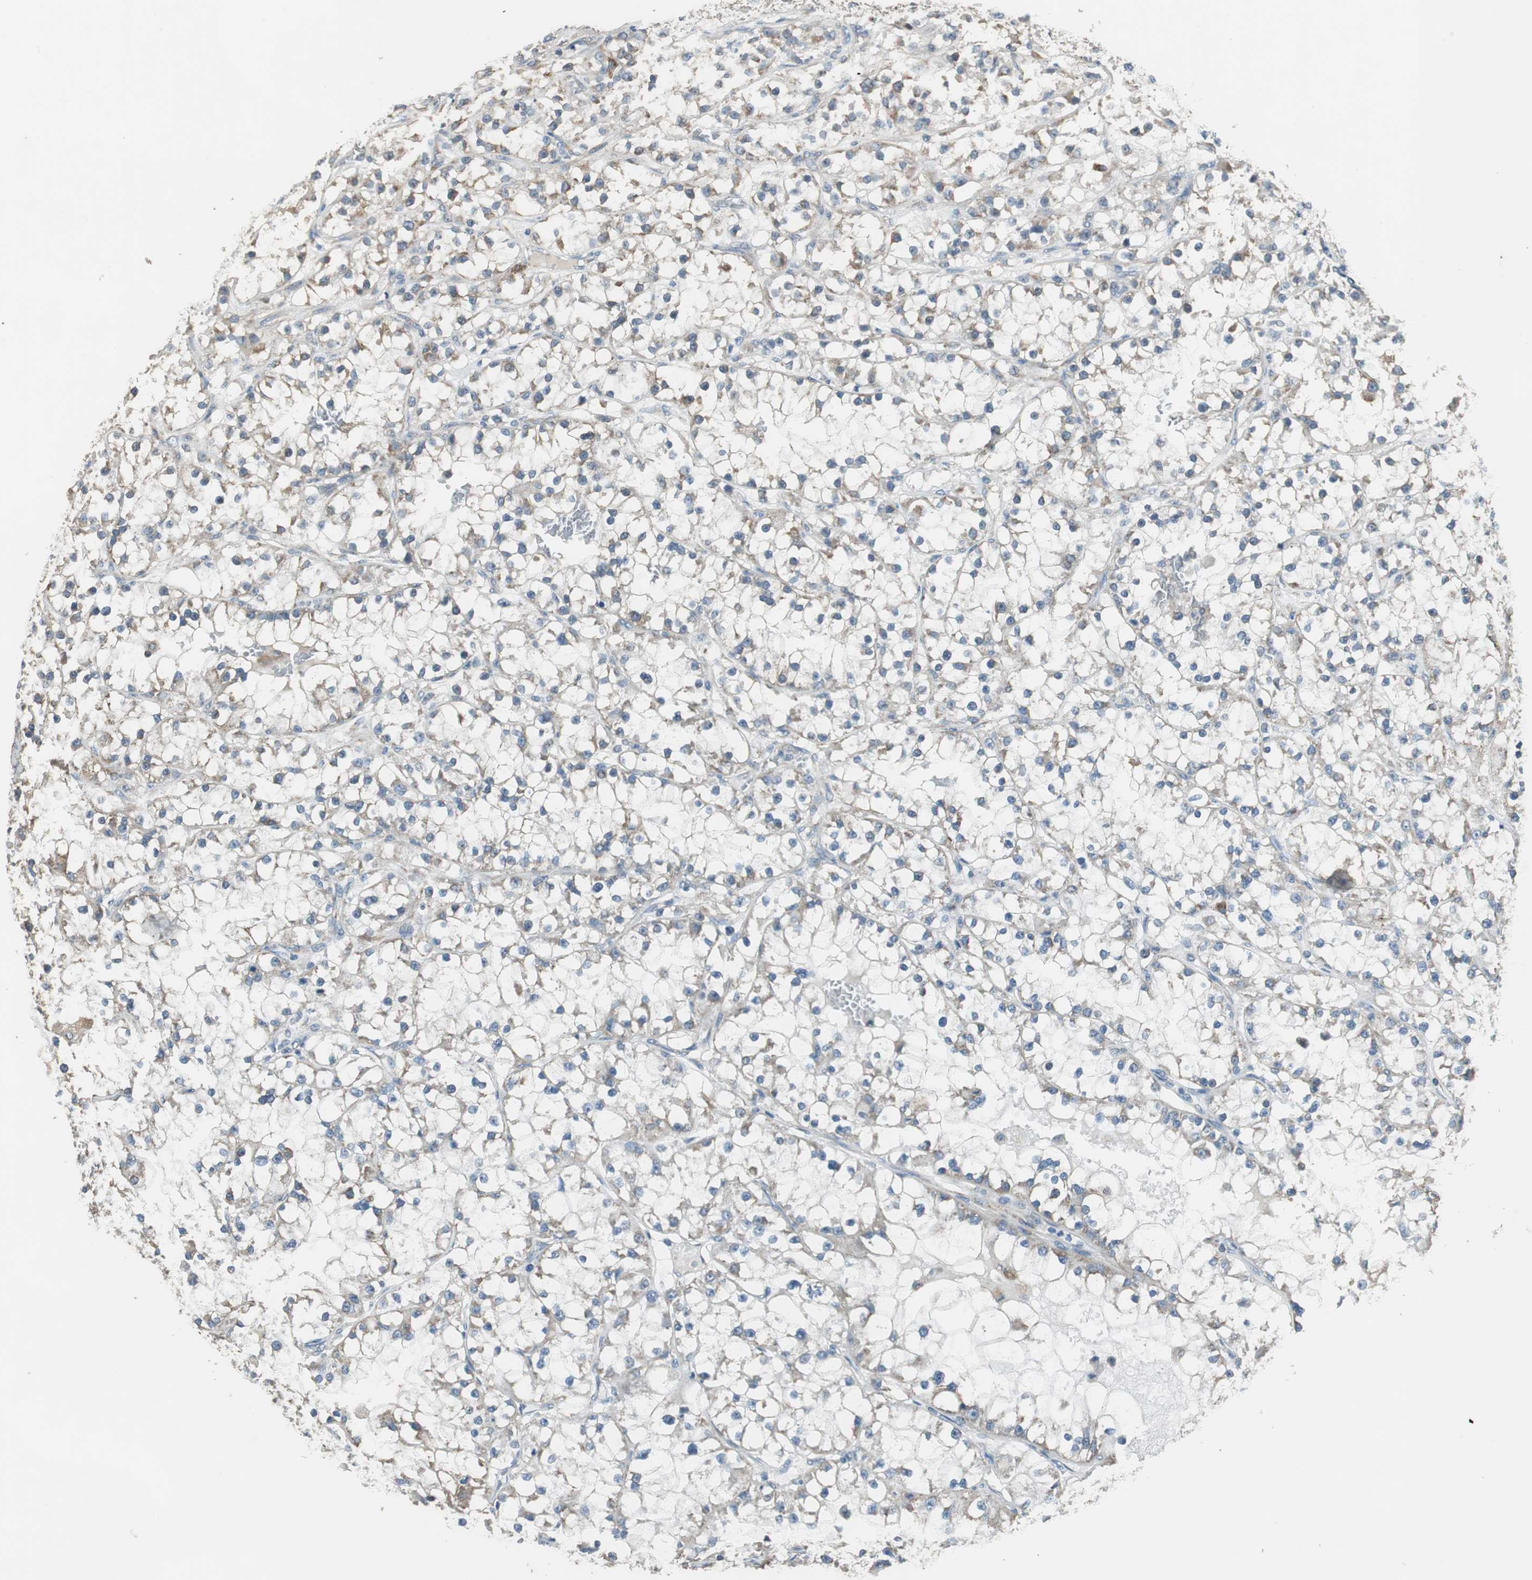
{"staining": {"intensity": "weak", "quantity": "25%-75%", "location": "cytoplasmic/membranous"}, "tissue": "renal cancer", "cell_type": "Tumor cells", "image_type": "cancer", "snomed": [{"axis": "morphology", "description": "Adenocarcinoma, NOS"}, {"axis": "topography", "description": "Kidney"}], "caption": "High-magnification brightfield microscopy of renal cancer stained with DAB (brown) and counterstained with hematoxylin (blue). tumor cells exhibit weak cytoplasmic/membranous staining is seen in approximately25%-75% of cells.", "gene": "MSTO1", "patient": {"sex": "female", "age": 52}}